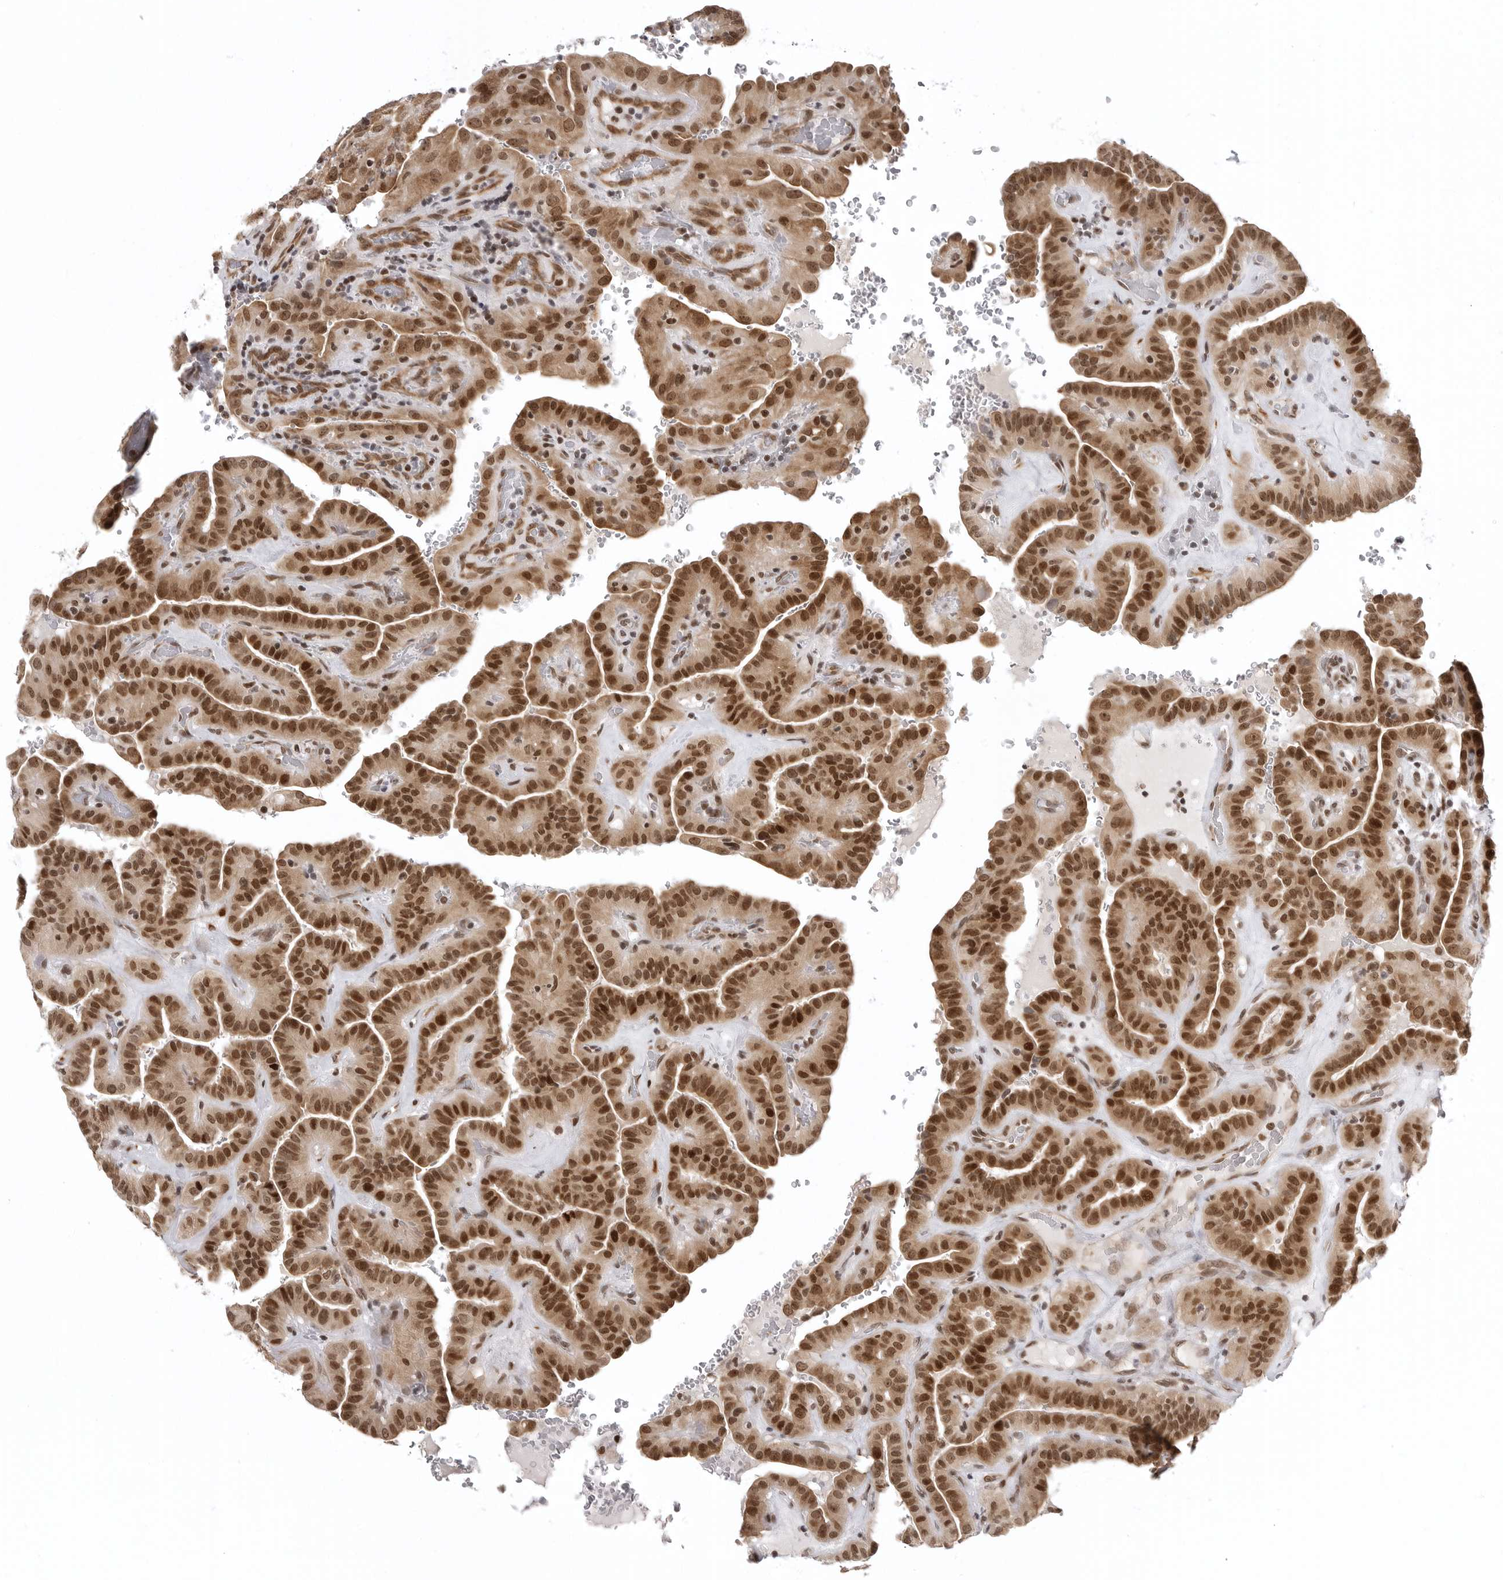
{"staining": {"intensity": "strong", "quantity": ">75%", "location": "nuclear"}, "tissue": "thyroid cancer", "cell_type": "Tumor cells", "image_type": "cancer", "snomed": [{"axis": "morphology", "description": "Papillary adenocarcinoma, NOS"}, {"axis": "topography", "description": "Thyroid gland"}], "caption": "Tumor cells show strong nuclear positivity in approximately >75% of cells in thyroid papillary adenocarcinoma.", "gene": "PRDM10", "patient": {"sex": "male", "age": 77}}